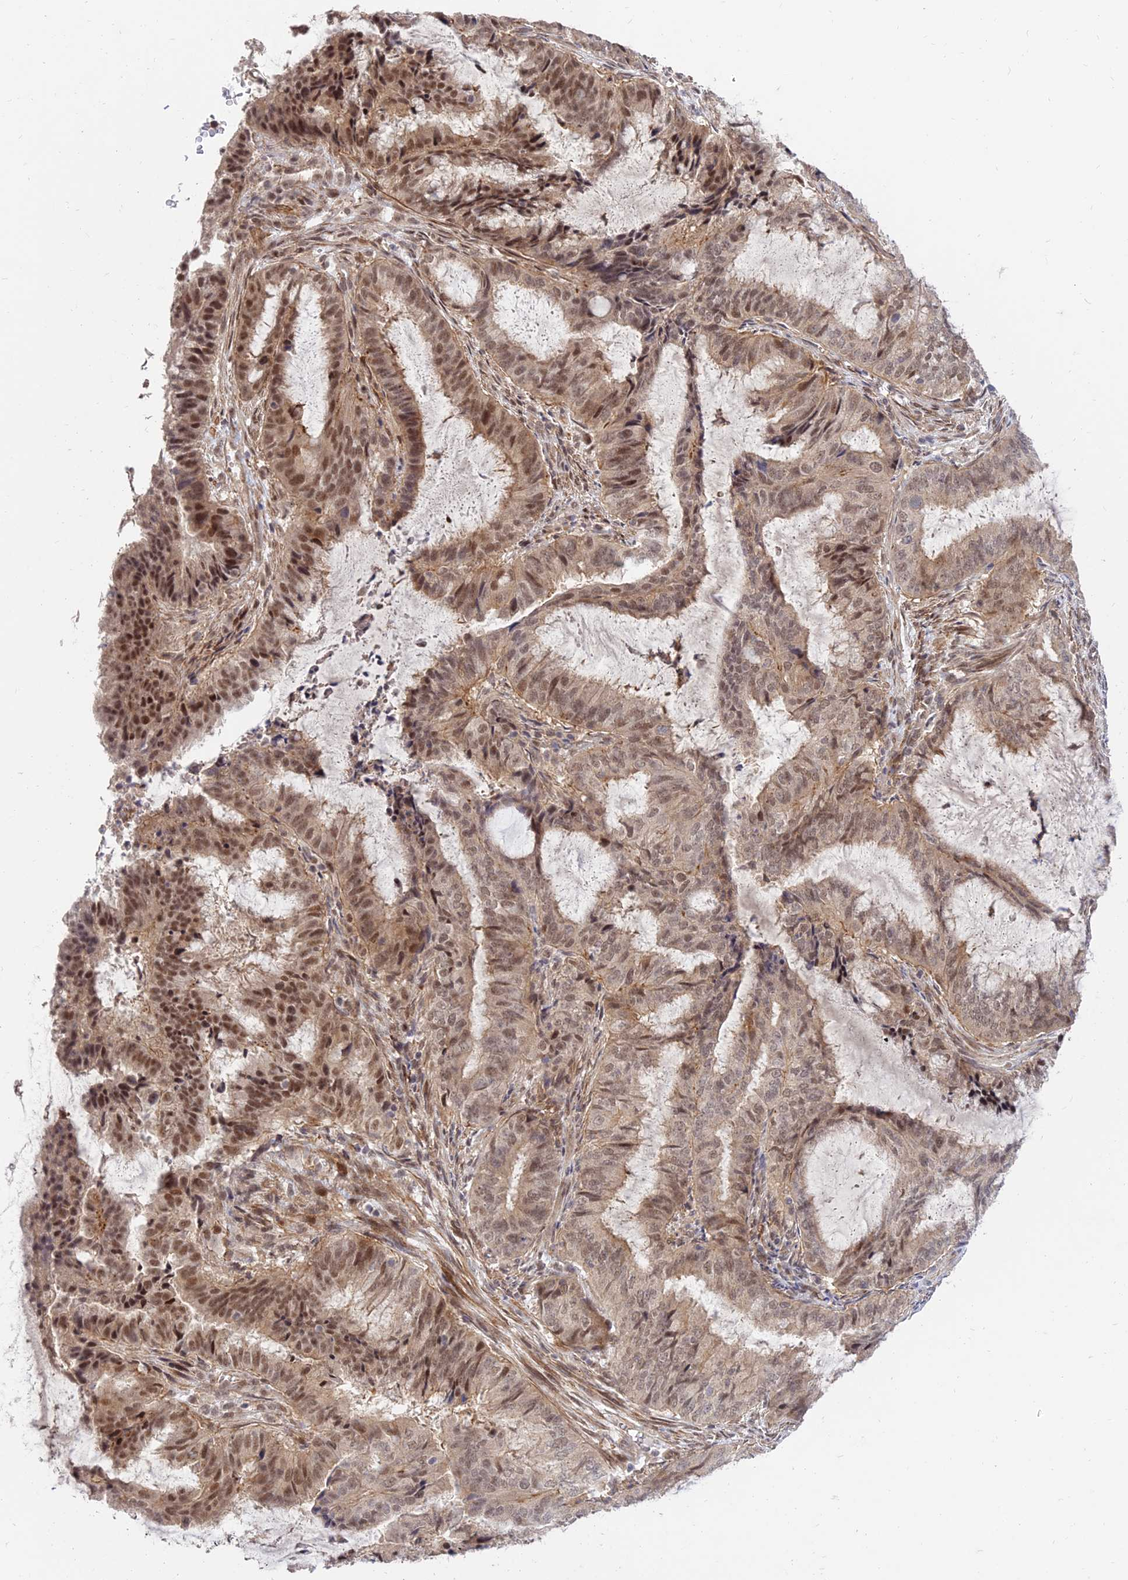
{"staining": {"intensity": "moderate", "quantity": ">75%", "location": "nuclear"}, "tissue": "endometrial cancer", "cell_type": "Tumor cells", "image_type": "cancer", "snomed": [{"axis": "morphology", "description": "Adenocarcinoma, NOS"}, {"axis": "topography", "description": "Endometrium"}], "caption": "Moderate nuclear protein staining is identified in about >75% of tumor cells in endometrial adenocarcinoma. Nuclei are stained in blue.", "gene": "ZNF85", "patient": {"sex": "female", "age": 51}}